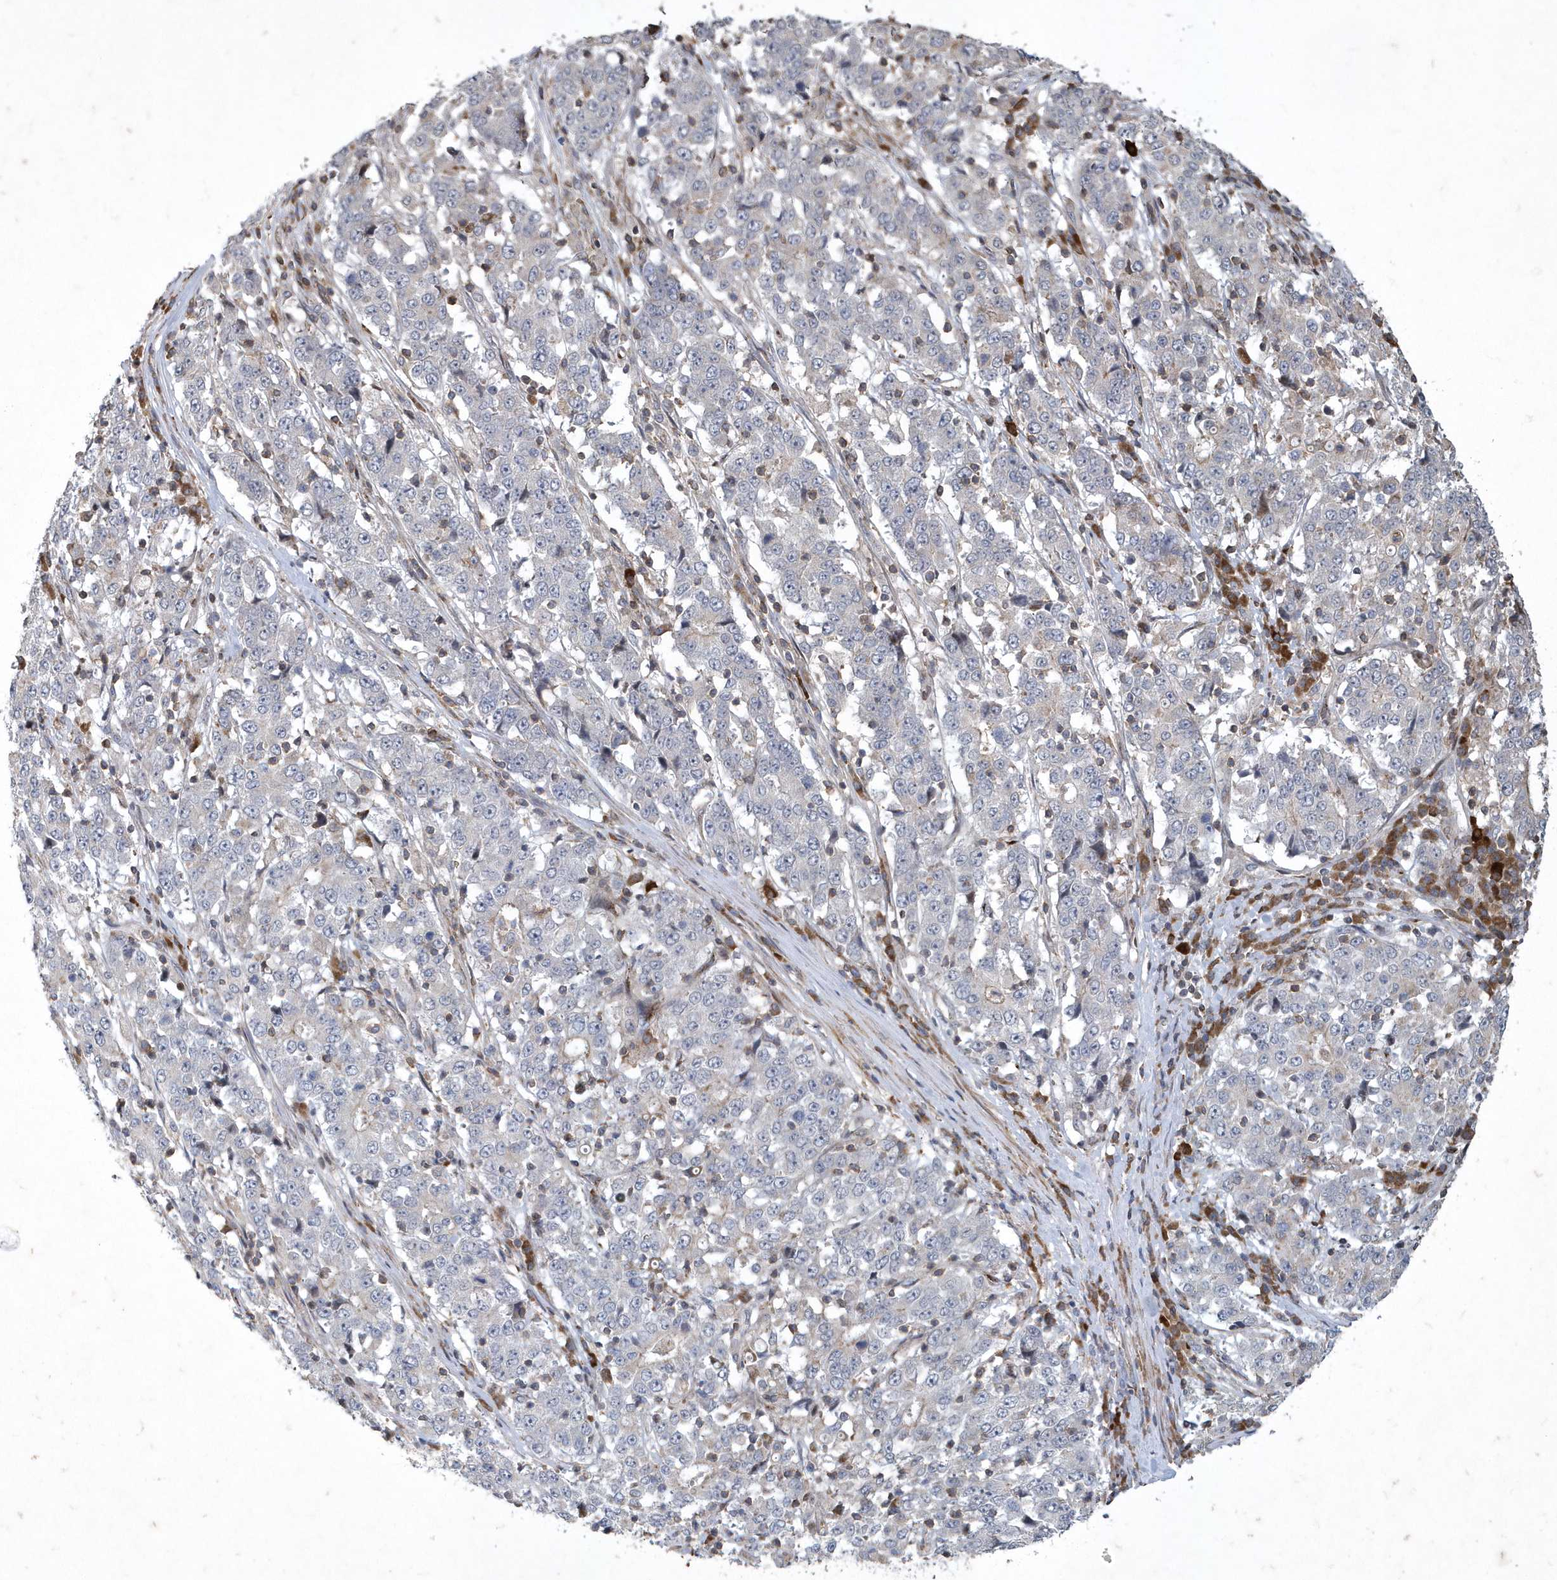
{"staining": {"intensity": "negative", "quantity": "none", "location": "none"}, "tissue": "stomach cancer", "cell_type": "Tumor cells", "image_type": "cancer", "snomed": [{"axis": "morphology", "description": "Adenocarcinoma, NOS"}, {"axis": "topography", "description": "Stomach"}], "caption": "Immunohistochemistry (IHC) photomicrograph of adenocarcinoma (stomach) stained for a protein (brown), which shows no expression in tumor cells.", "gene": "N4BP2", "patient": {"sex": "male", "age": 59}}